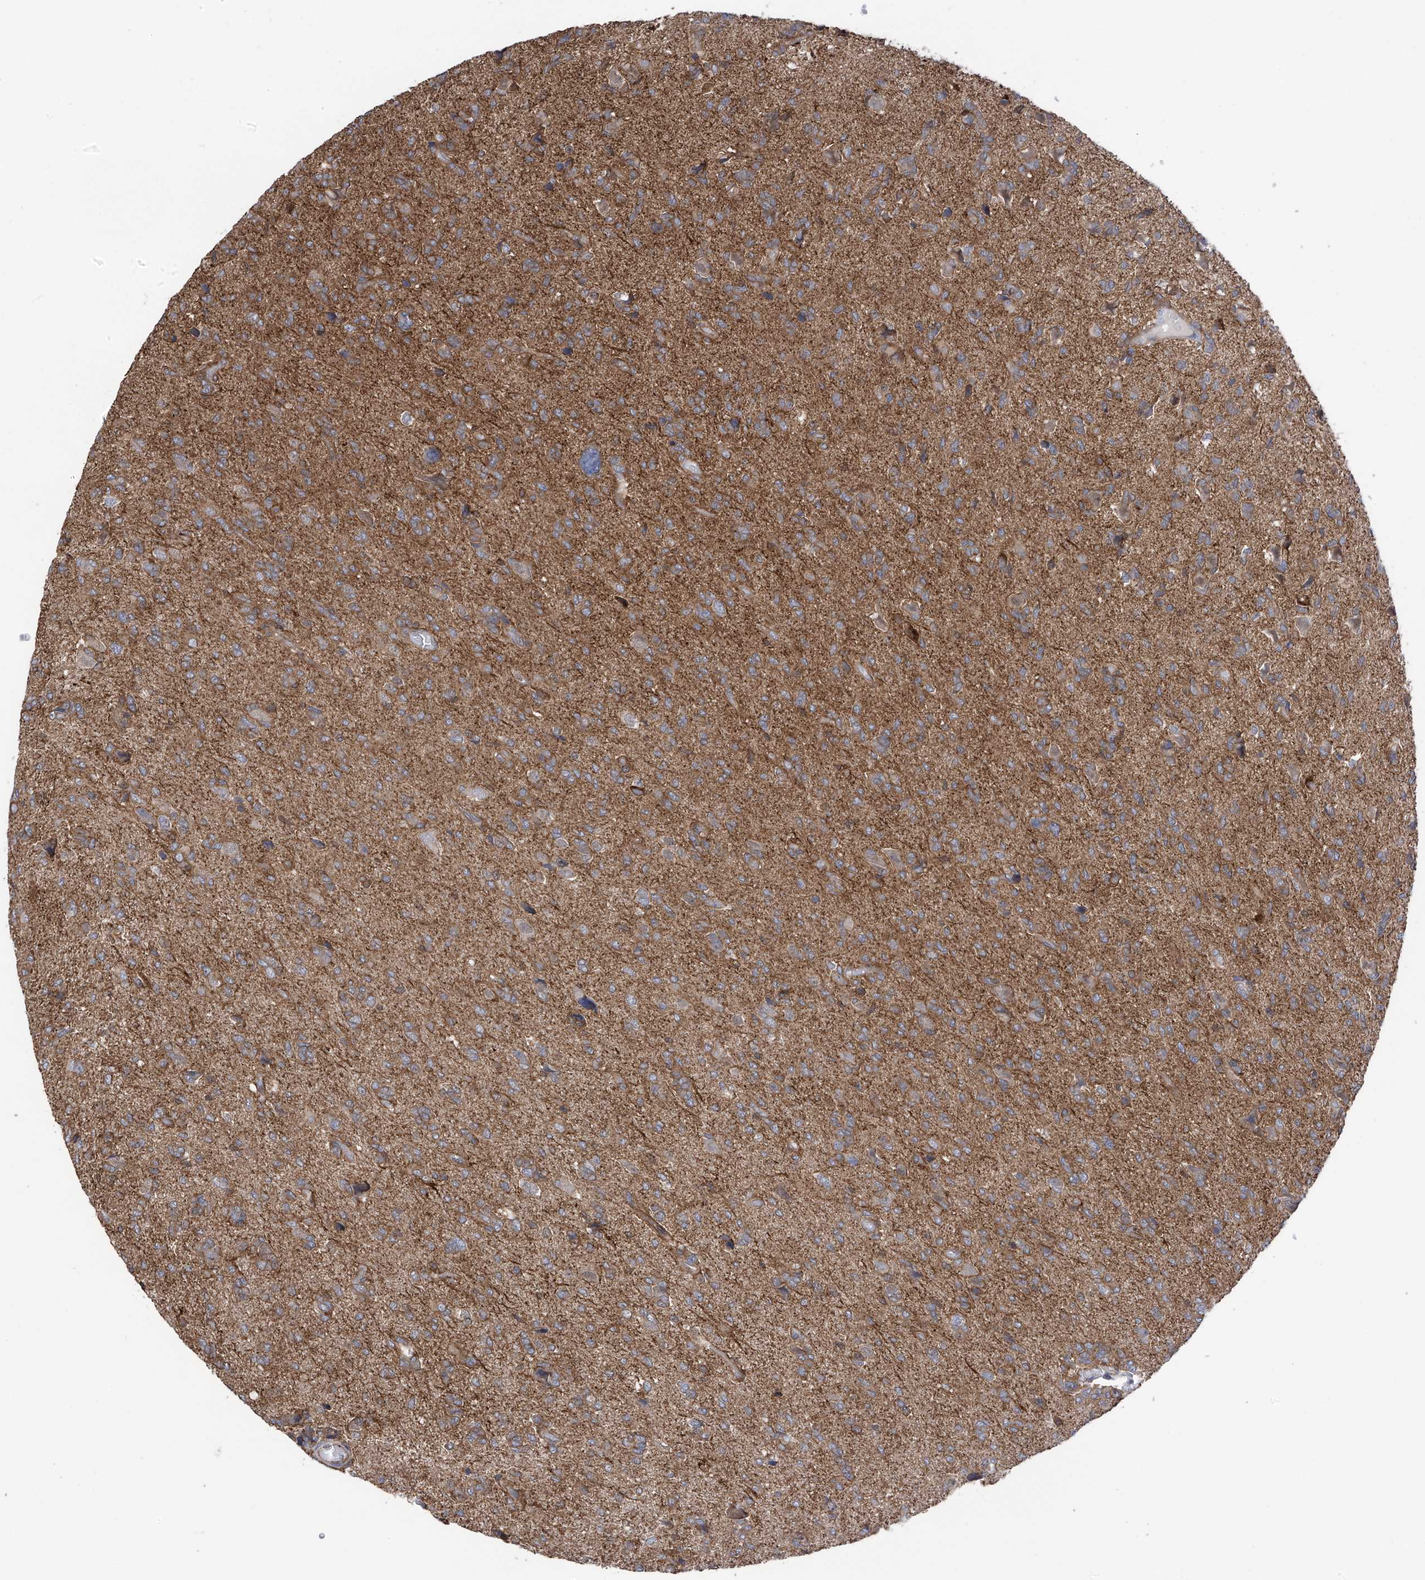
{"staining": {"intensity": "moderate", "quantity": ">75%", "location": "cytoplasmic/membranous"}, "tissue": "glioma", "cell_type": "Tumor cells", "image_type": "cancer", "snomed": [{"axis": "morphology", "description": "Glioma, malignant, High grade"}, {"axis": "topography", "description": "Brain"}], "caption": "This is an image of immunohistochemistry staining of high-grade glioma (malignant), which shows moderate expression in the cytoplasmic/membranous of tumor cells.", "gene": "CHPF", "patient": {"sex": "female", "age": 59}}